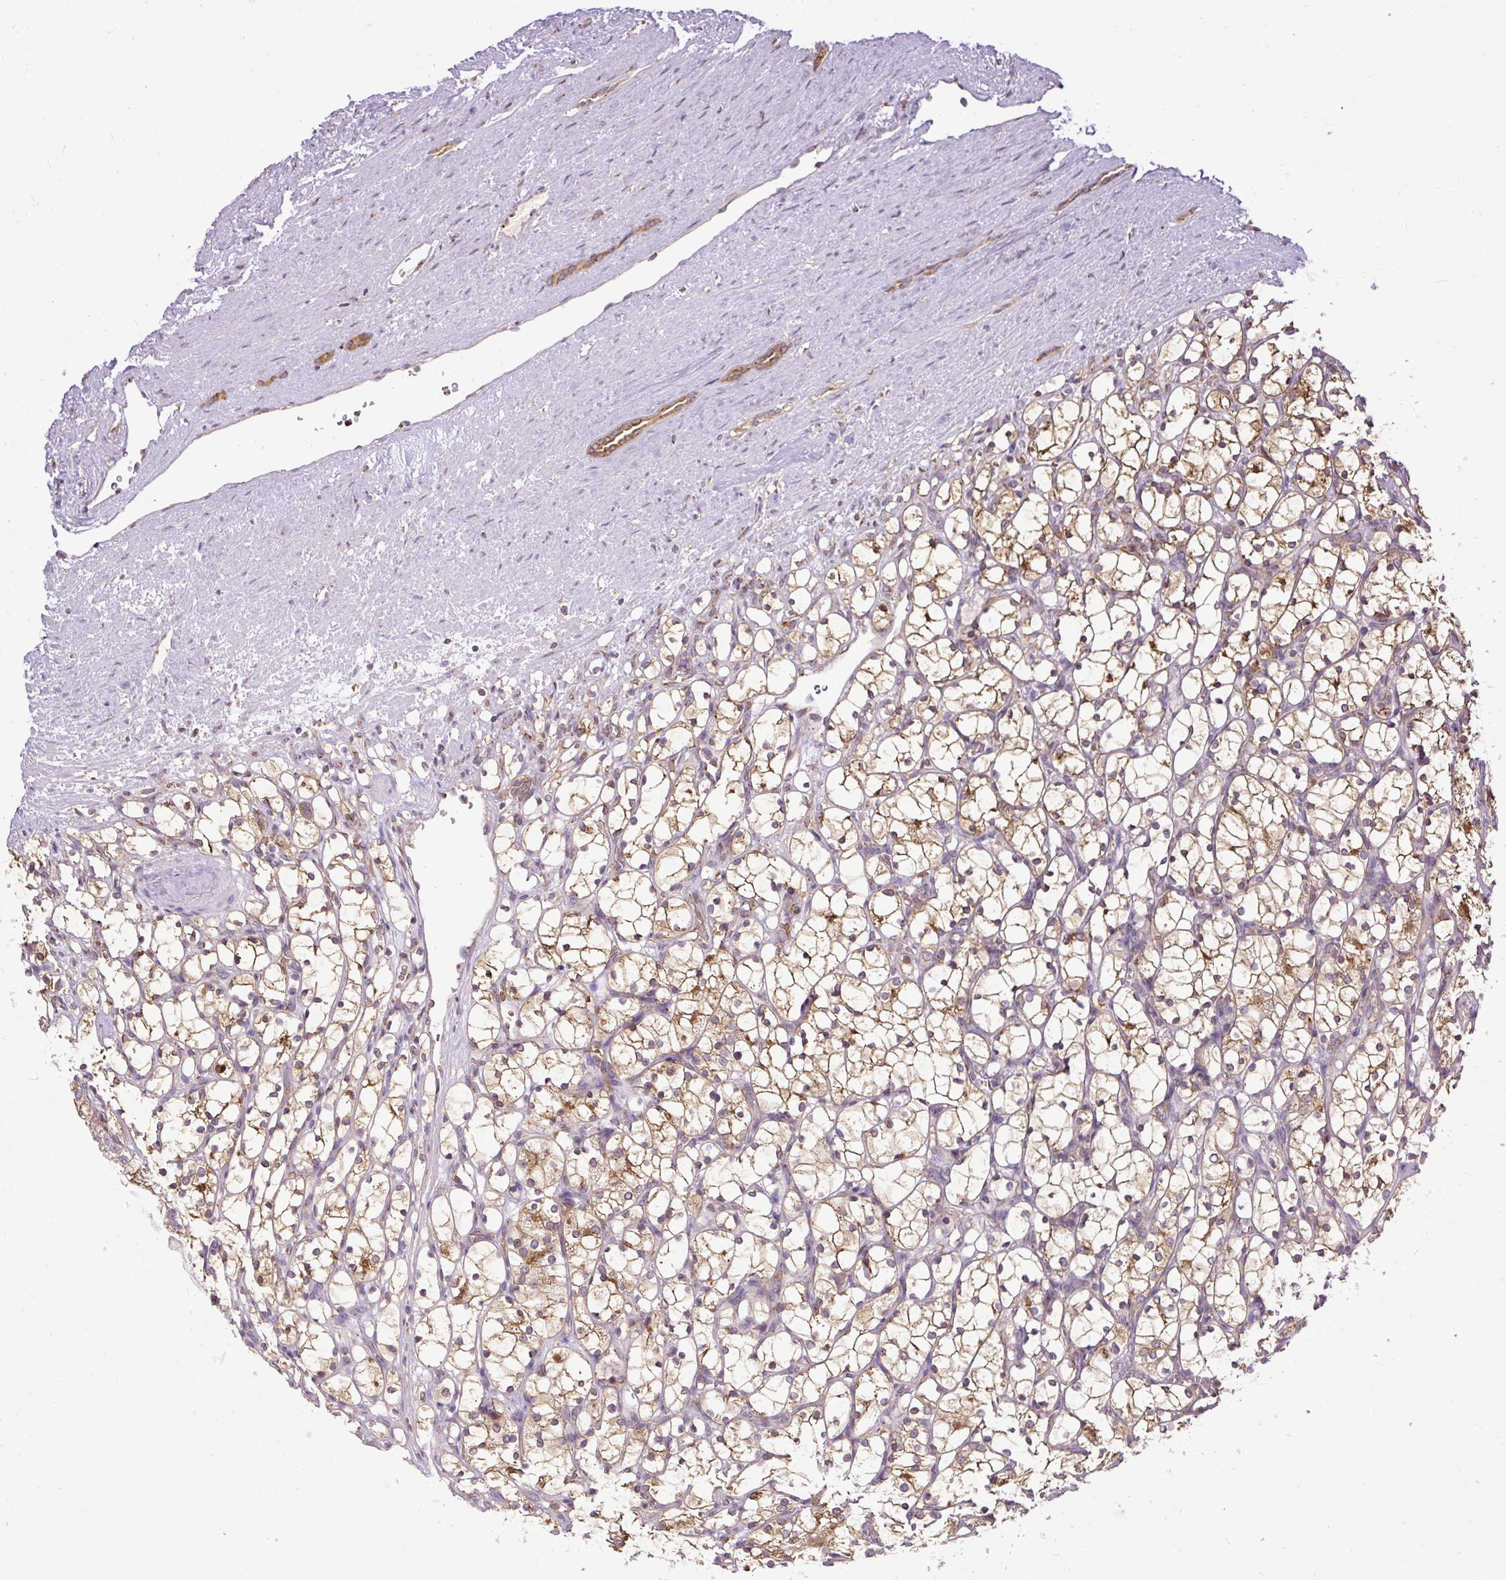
{"staining": {"intensity": "moderate", "quantity": ">75%", "location": "cytoplasmic/membranous"}, "tissue": "renal cancer", "cell_type": "Tumor cells", "image_type": "cancer", "snomed": [{"axis": "morphology", "description": "Adenocarcinoma, NOS"}, {"axis": "topography", "description": "Kidney"}], "caption": "Brown immunohistochemical staining in adenocarcinoma (renal) displays moderate cytoplasmic/membranous expression in about >75% of tumor cells.", "gene": "SMC4", "patient": {"sex": "female", "age": 69}}